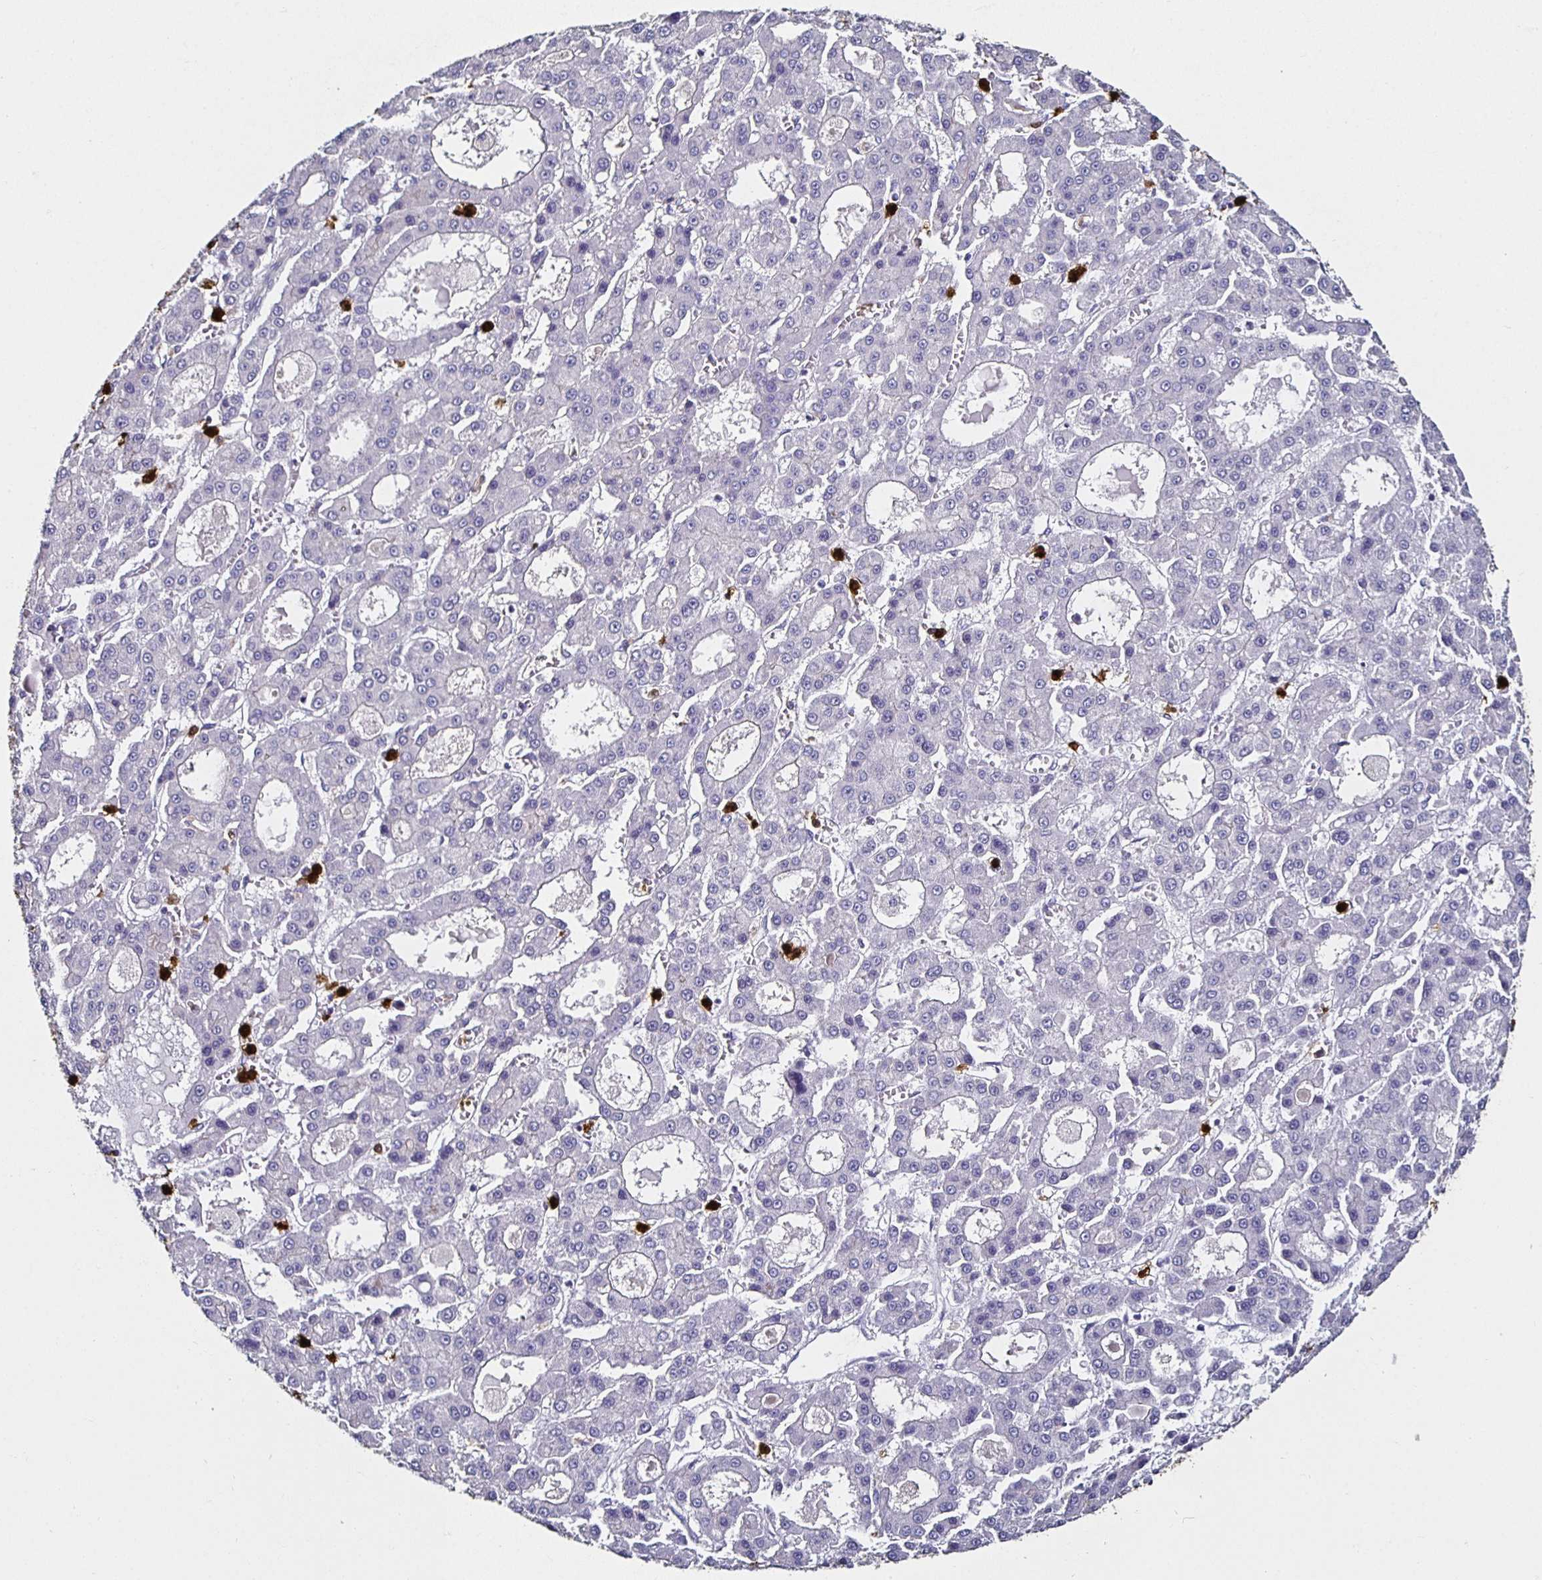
{"staining": {"intensity": "negative", "quantity": "none", "location": "none"}, "tissue": "liver cancer", "cell_type": "Tumor cells", "image_type": "cancer", "snomed": [{"axis": "morphology", "description": "Carcinoma, Hepatocellular, NOS"}, {"axis": "topography", "description": "Liver"}], "caption": "This is a photomicrograph of IHC staining of hepatocellular carcinoma (liver), which shows no staining in tumor cells.", "gene": "TLR4", "patient": {"sex": "male", "age": 70}}